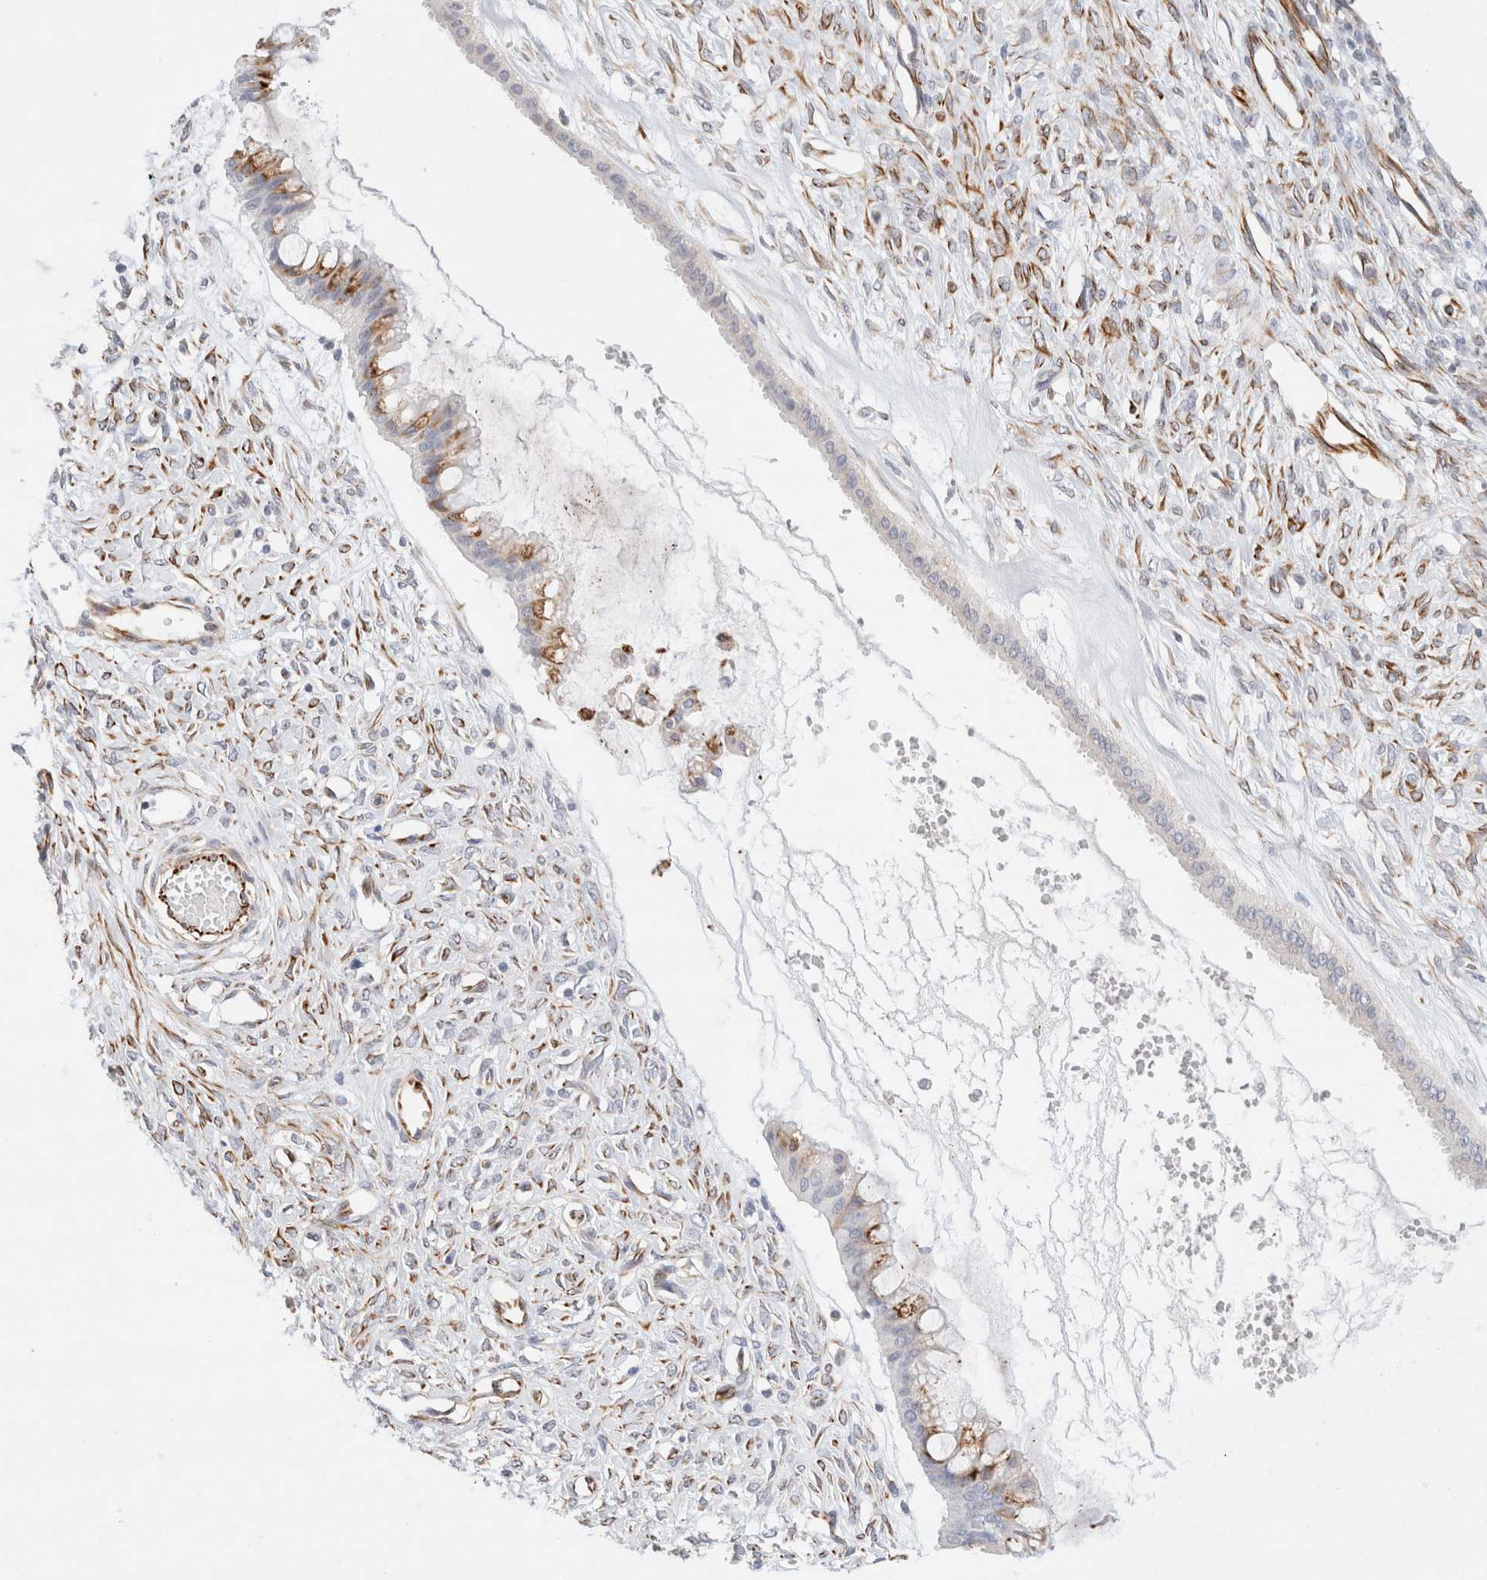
{"staining": {"intensity": "moderate", "quantity": "<25%", "location": "cytoplasmic/membranous"}, "tissue": "ovarian cancer", "cell_type": "Tumor cells", "image_type": "cancer", "snomed": [{"axis": "morphology", "description": "Cystadenocarcinoma, mucinous, NOS"}, {"axis": "topography", "description": "Ovary"}], "caption": "IHC of human mucinous cystadenocarcinoma (ovarian) reveals low levels of moderate cytoplasmic/membranous expression in approximately <25% of tumor cells.", "gene": "SLC25A48", "patient": {"sex": "female", "age": 73}}